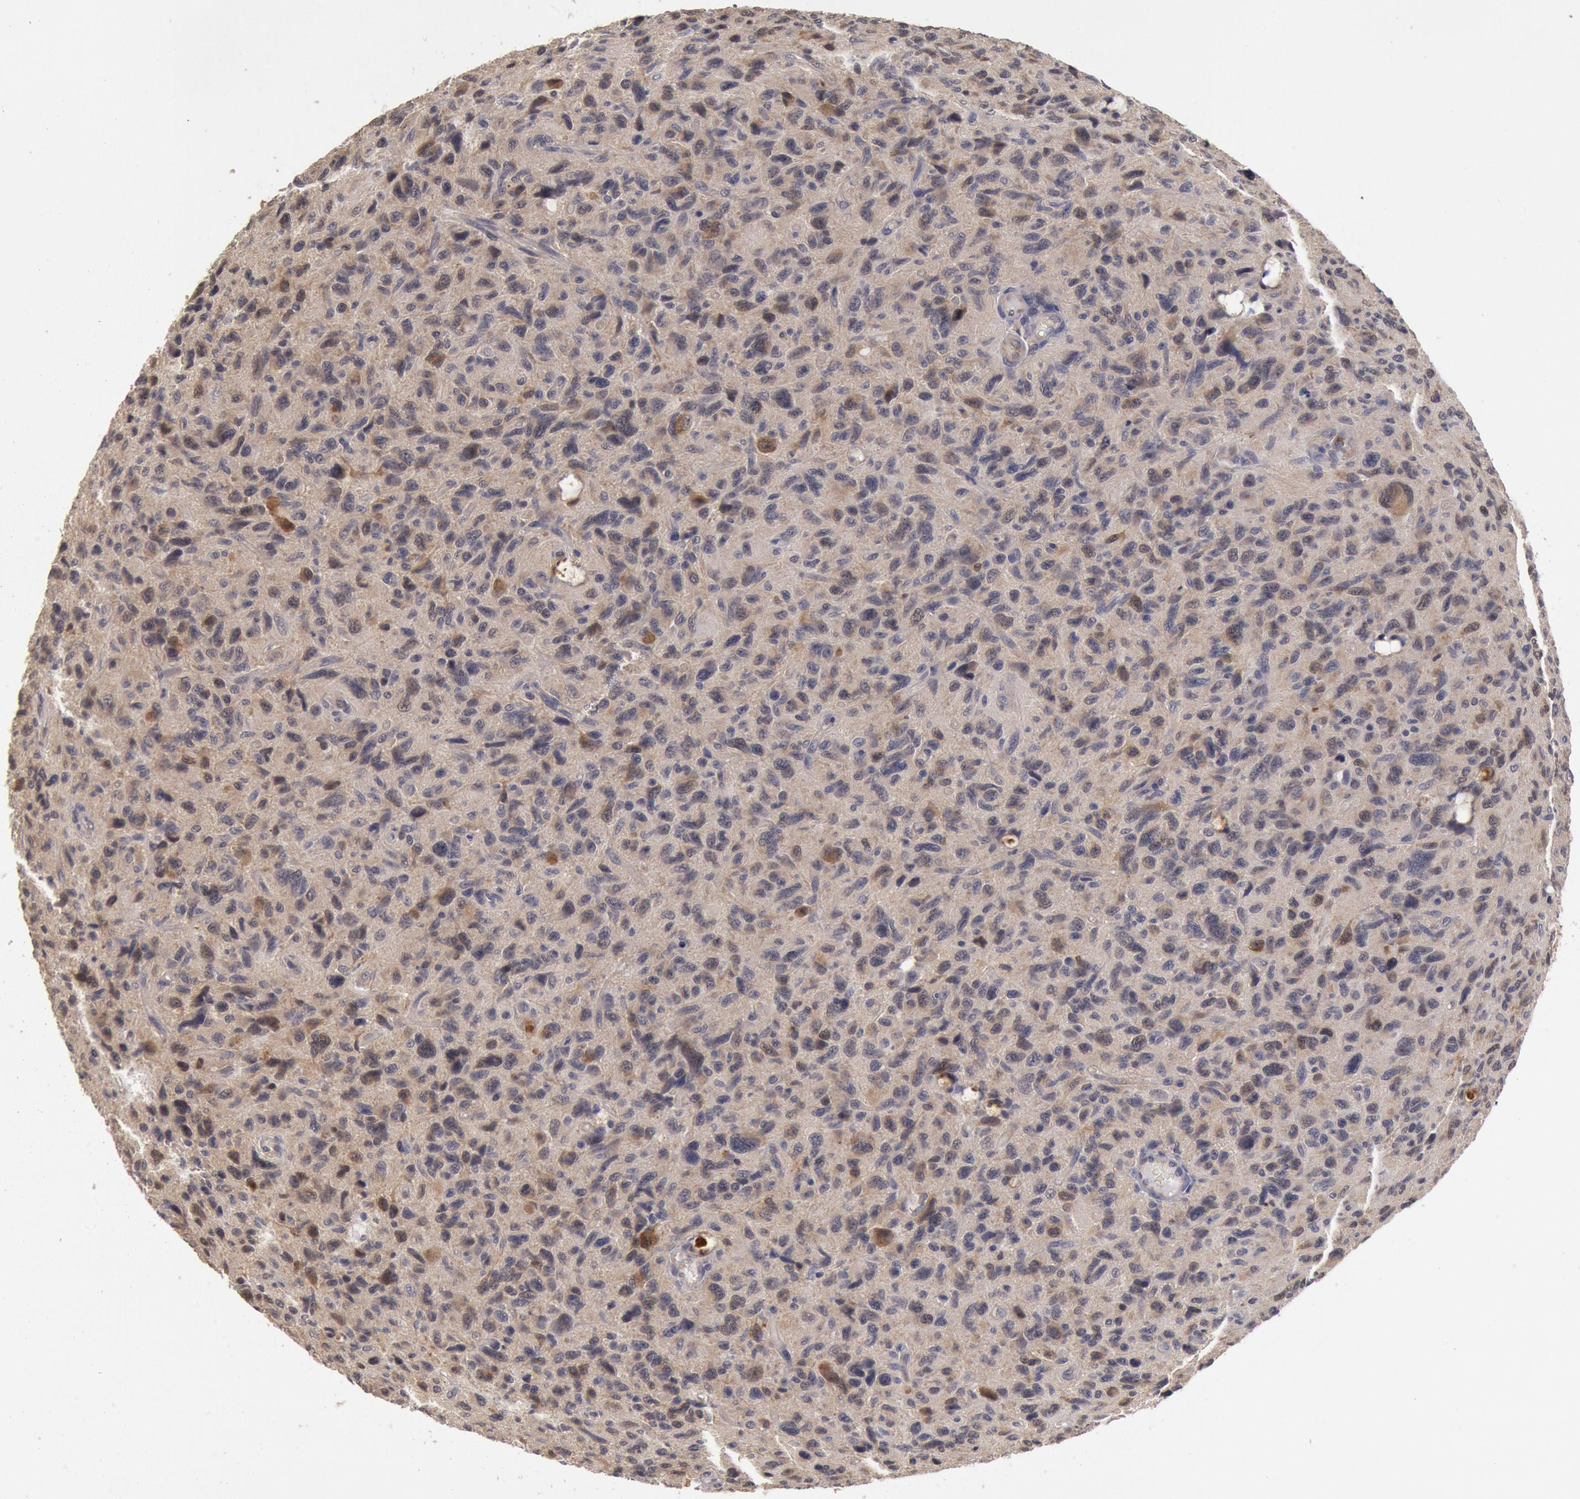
{"staining": {"intensity": "moderate", "quantity": "<25%", "location": "cytoplasmic/membranous,nuclear"}, "tissue": "glioma", "cell_type": "Tumor cells", "image_type": "cancer", "snomed": [{"axis": "morphology", "description": "Glioma, malignant, High grade"}, {"axis": "topography", "description": "Brain"}], "caption": "Glioma stained for a protein displays moderate cytoplasmic/membranous and nuclear positivity in tumor cells. The staining is performed using DAB brown chromogen to label protein expression. The nuclei are counter-stained blue using hematoxylin.", "gene": "DNAJA1", "patient": {"sex": "female", "age": 60}}